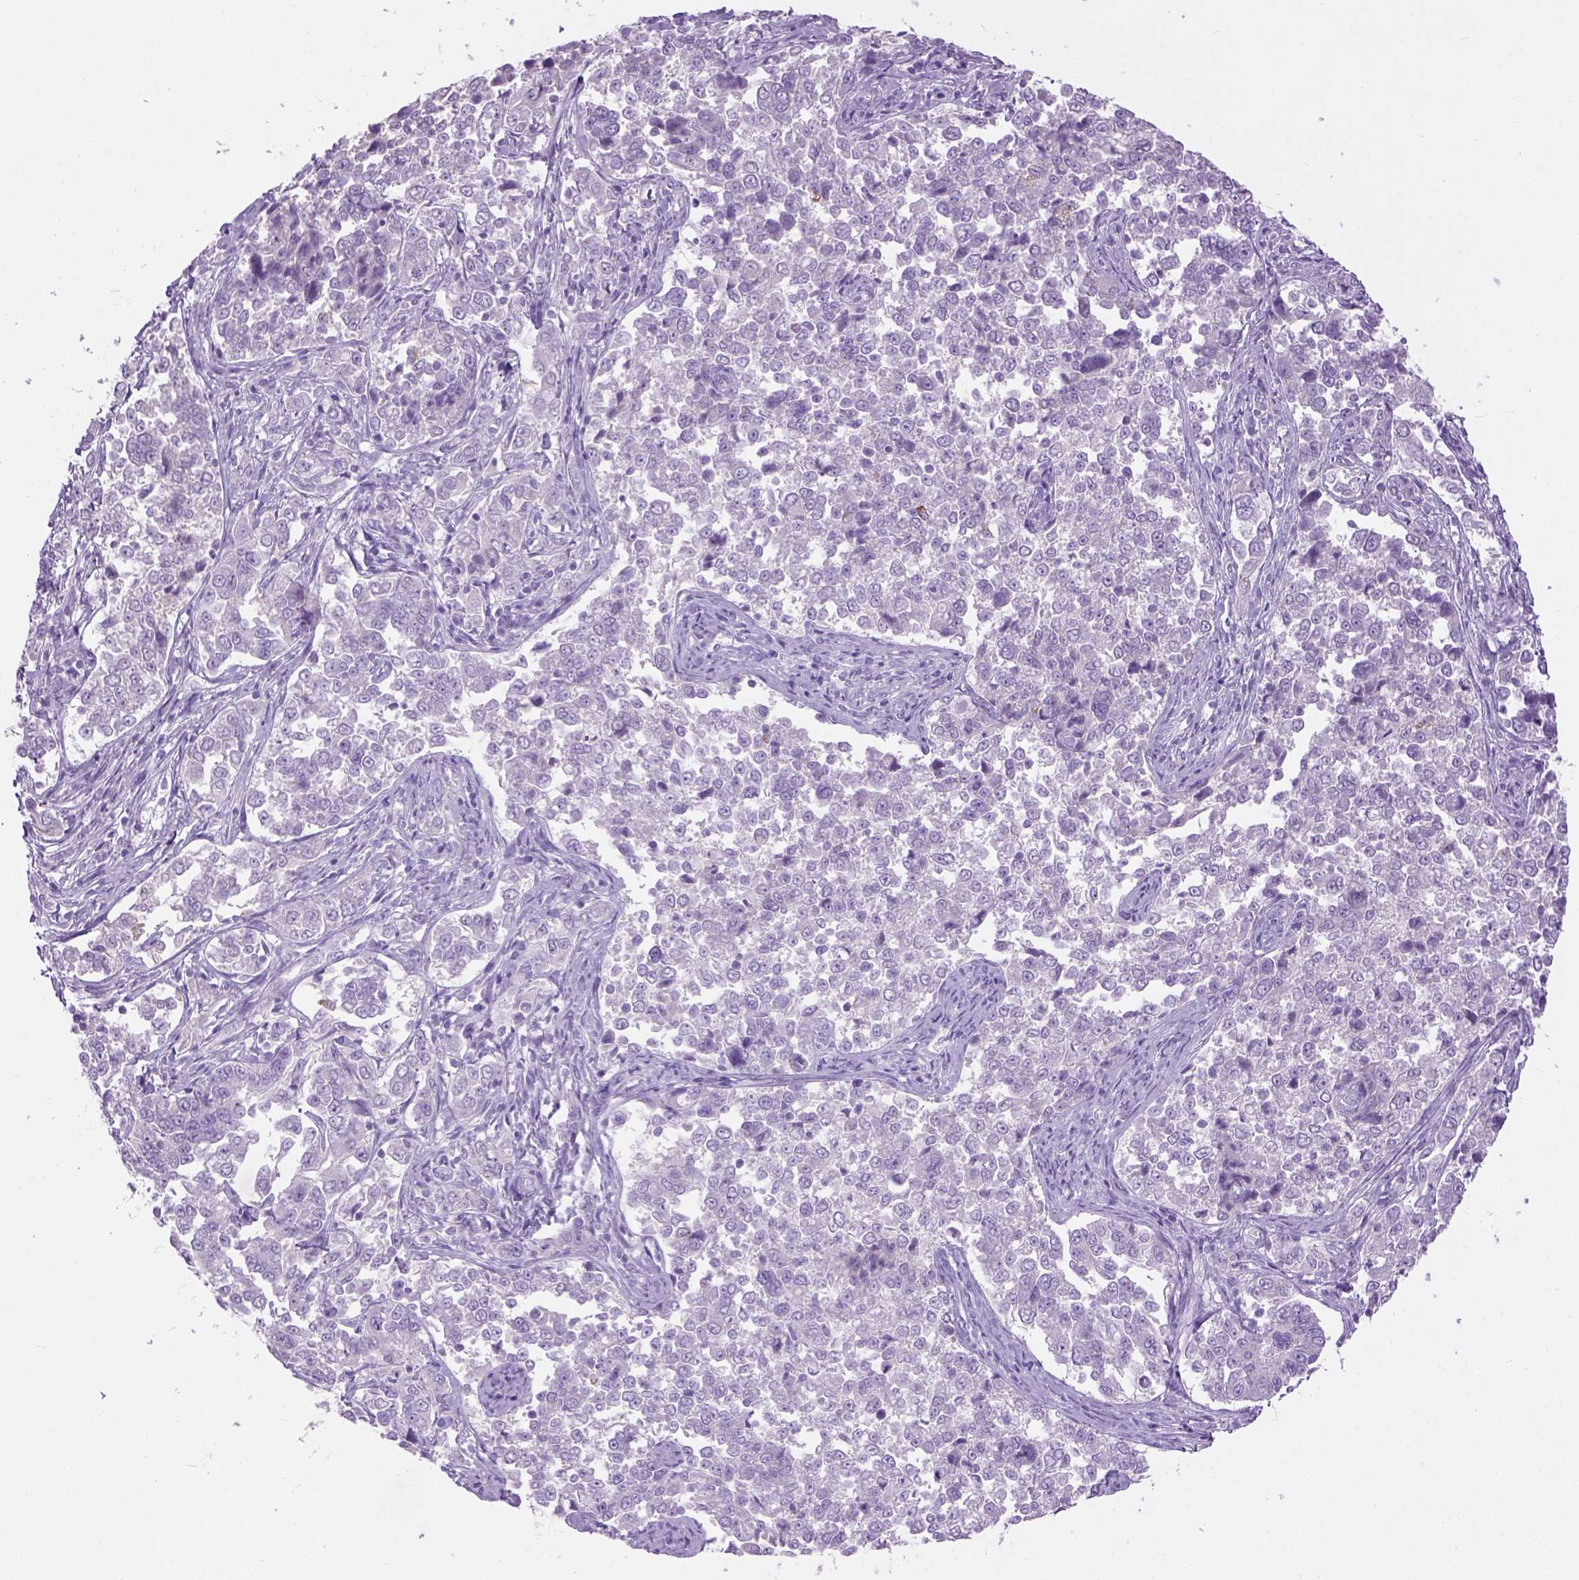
{"staining": {"intensity": "negative", "quantity": "none", "location": "none"}, "tissue": "endometrial cancer", "cell_type": "Tumor cells", "image_type": "cancer", "snomed": [{"axis": "morphology", "description": "Adenocarcinoma, NOS"}, {"axis": "topography", "description": "Endometrium"}], "caption": "Immunohistochemistry histopathology image of neoplastic tissue: endometrial adenocarcinoma stained with DAB (3,3'-diaminobenzidine) demonstrates no significant protein staining in tumor cells. (DAB (3,3'-diaminobenzidine) immunohistochemistry (IHC), high magnification).", "gene": "CYP24A1", "patient": {"sex": "female", "age": 43}}